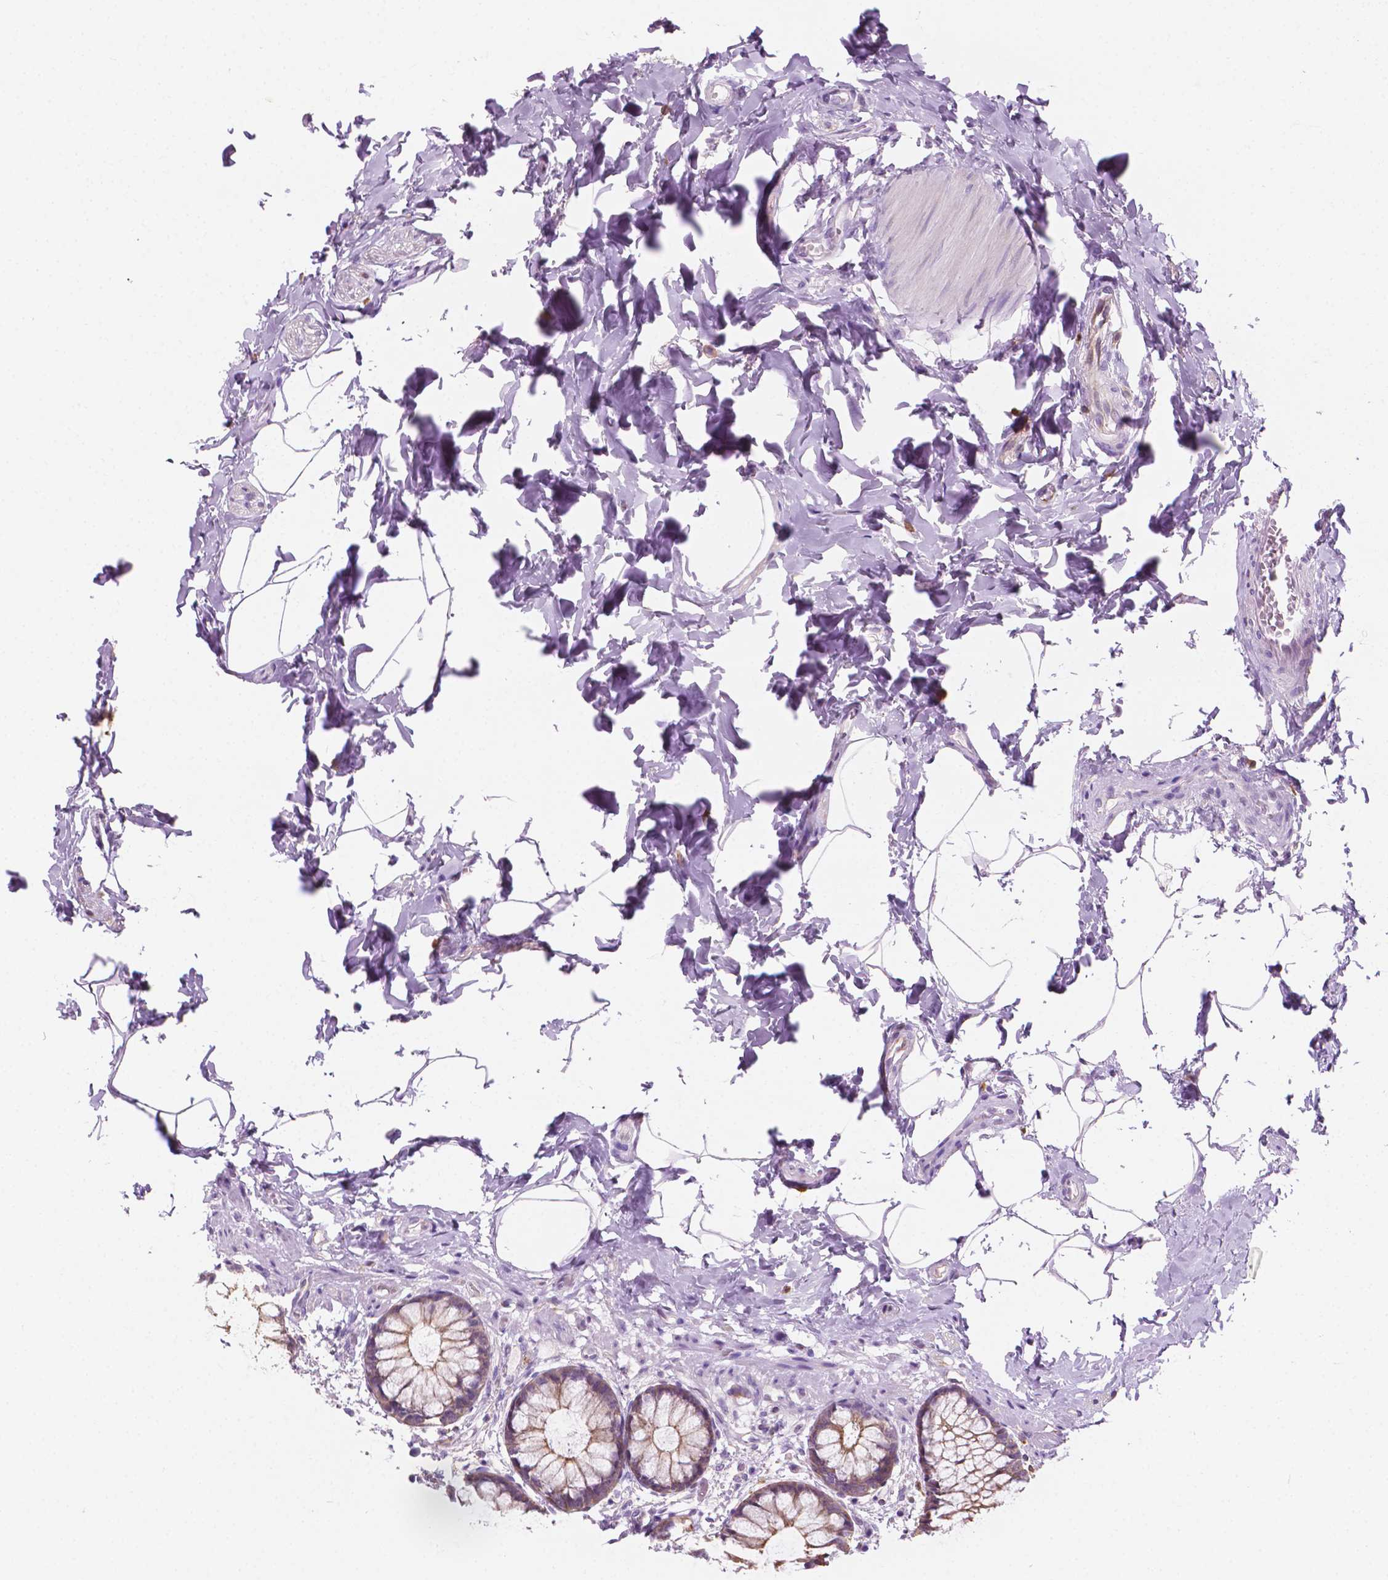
{"staining": {"intensity": "moderate", "quantity": ">75%", "location": "cytoplasmic/membranous"}, "tissue": "rectum", "cell_type": "Glandular cells", "image_type": "normal", "snomed": [{"axis": "morphology", "description": "Normal tissue, NOS"}, {"axis": "topography", "description": "Rectum"}], "caption": "This histopathology image exhibits immunohistochemistry (IHC) staining of unremarkable rectum, with medium moderate cytoplasmic/membranous positivity in about >75% of glandular cells.", "gene": "EPPK1", "patient": {"sex": "female", "age": 62}}